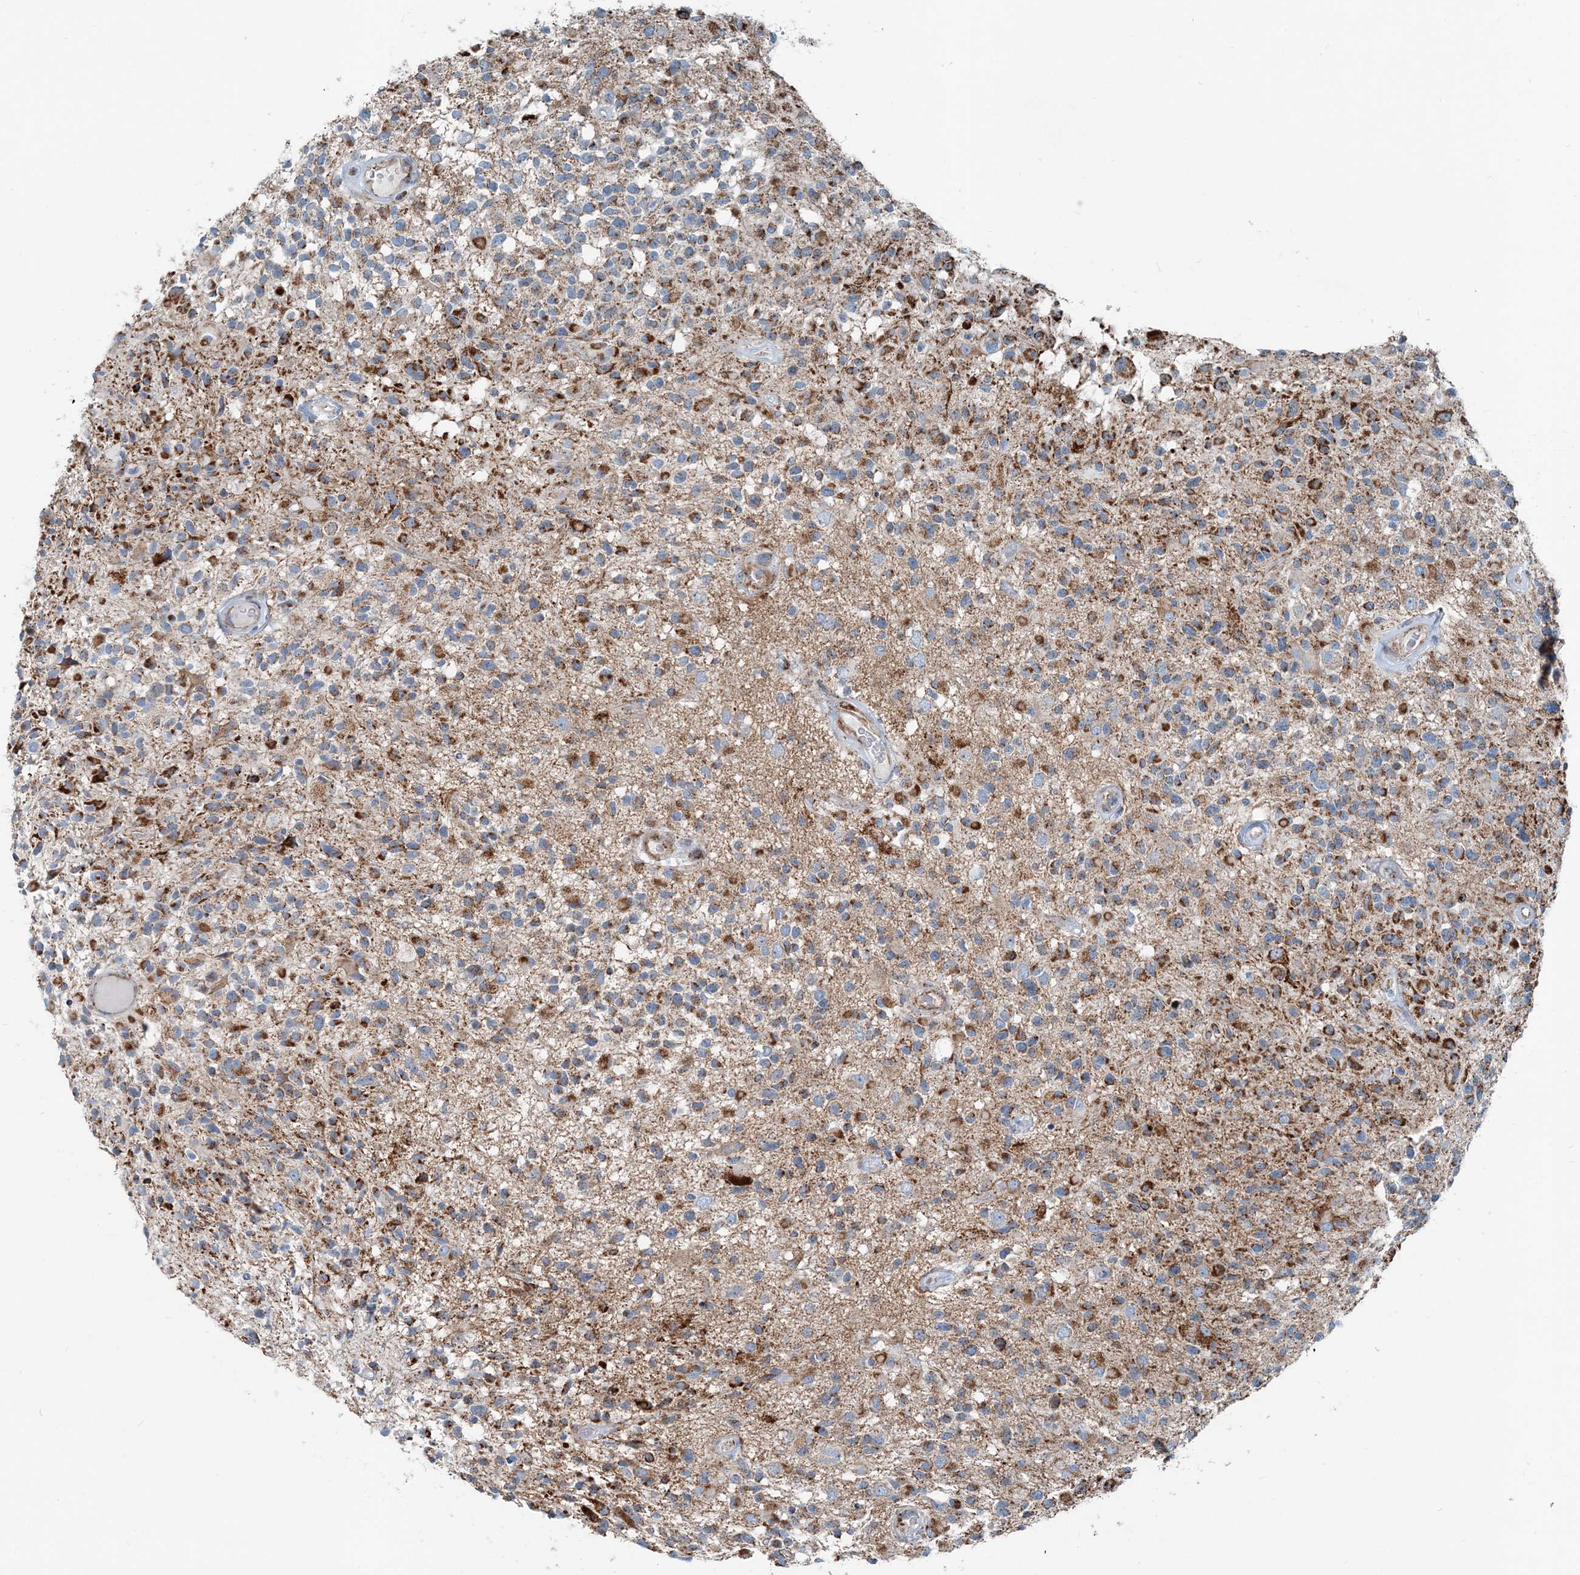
{"staining": {"intensity": "strong", "quantity": "25%-75%", "location": "cytoplasmic/membranous"}, "tissue": "glioma", "cell_type": "Tumor cells", "image_type": "cancer", "snomed": [{"axis": "morphology", "description": "Glioma, malignant, High grade"}, {"axis": "morphology", "description": "Glioblastoma, NOS"}, {"axis": "topography", "description": "Brain"}], "caption": "The image displays immunohistochemical staining of glioma. There is strong cytoplasmic/membranous positivity is present in about 25%-75% of tumor cells.", "gene": "INTU", "patient": {"sex": "male", "age": 60}}